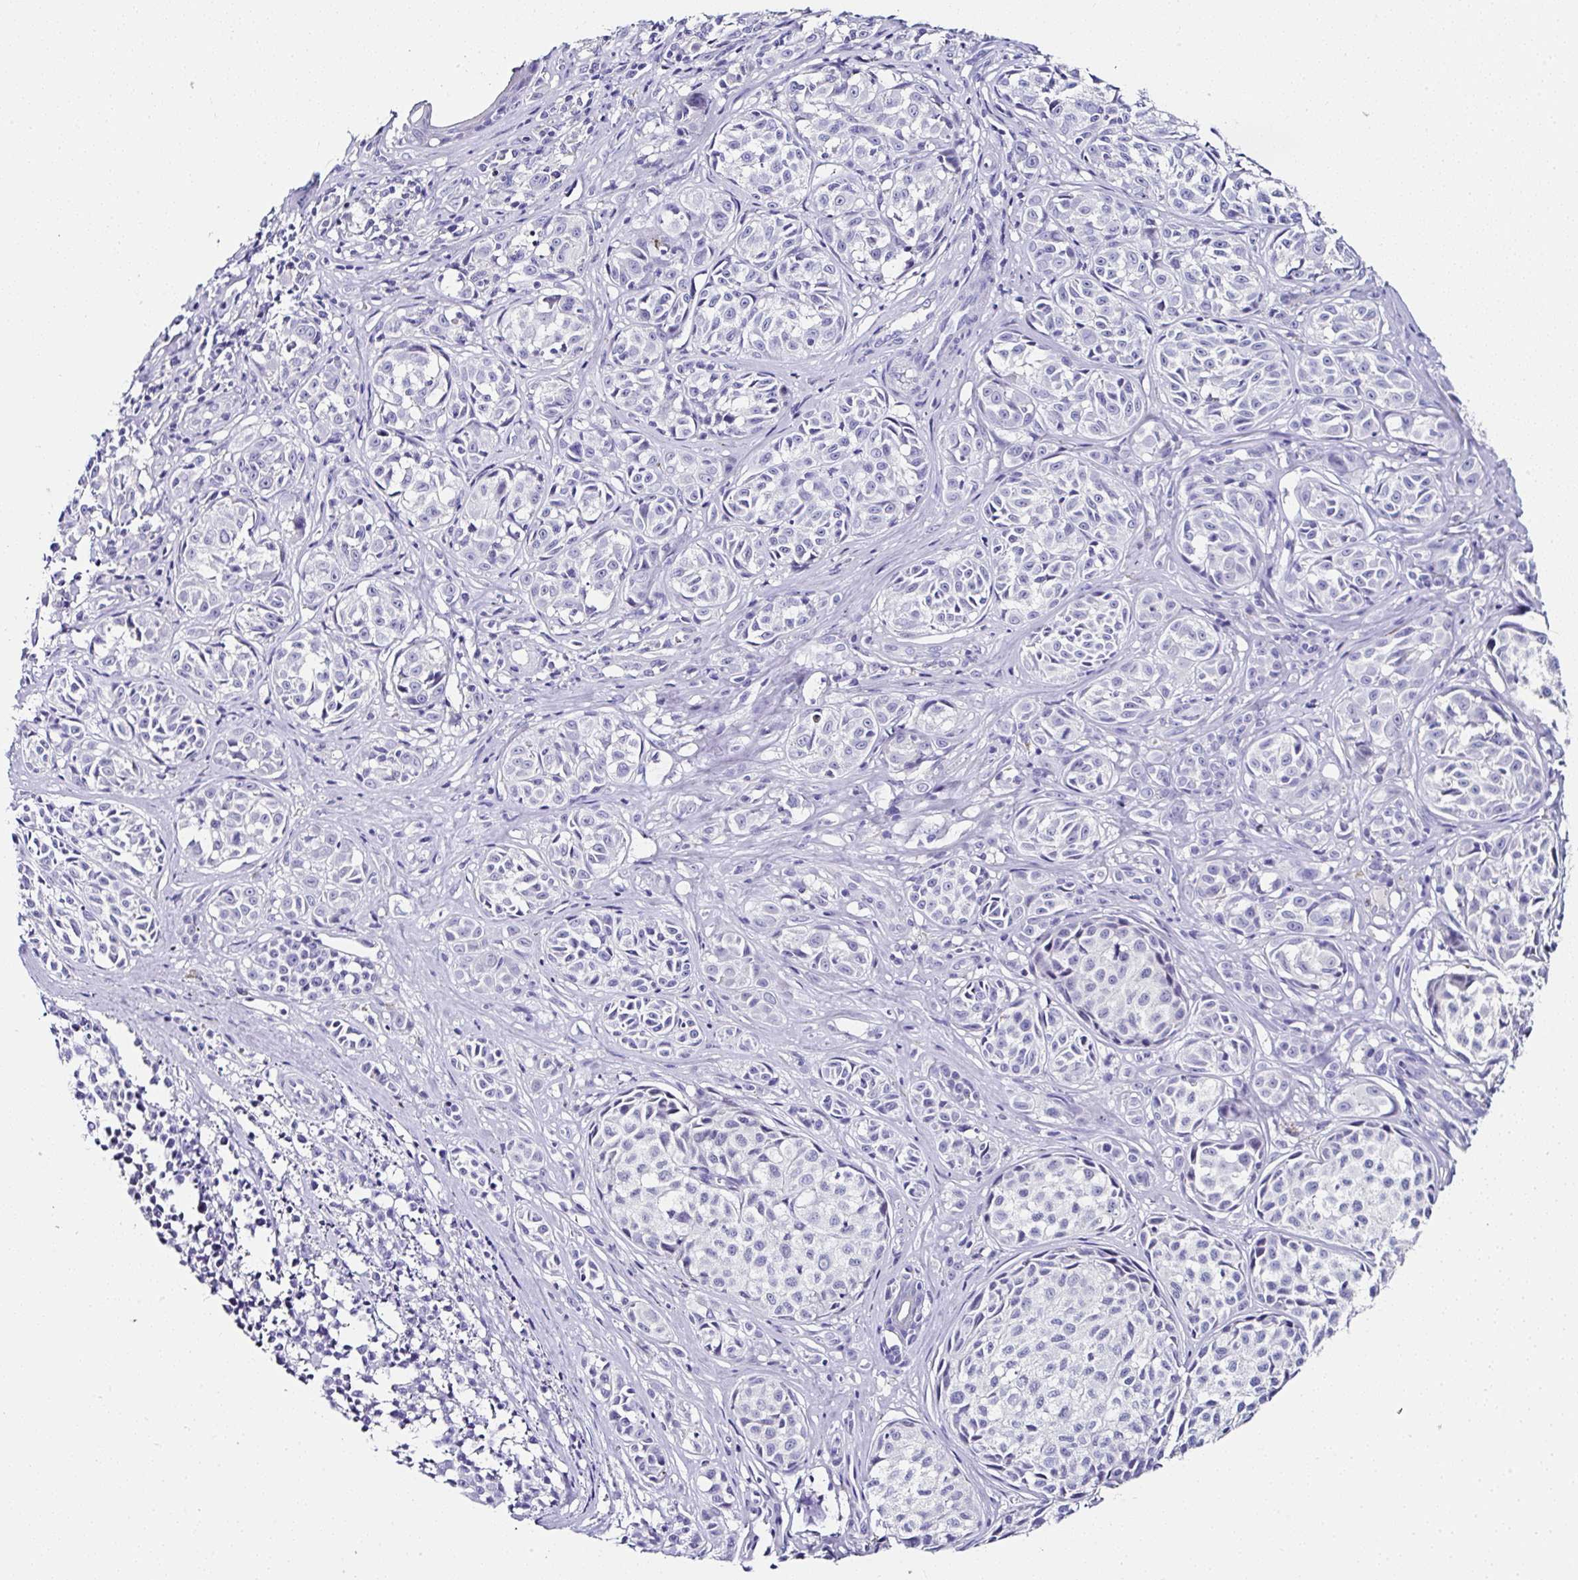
{"staining": {"intensity": "negative", "quantity": "none", "location": "none"}, "tissue": "melanoma", "cell_type": "Tumor cells", "image_type": "cancer", "snomed": [{"axis": "morphology", "description": "Malignant melanoma, NOS"}, {"axis": "topography", "description": "Skin"}], "caption": "A histopathology image of human malignant melanoma is negative for staining in tumor cells.", "gene": "UGT3A1", "patient": {"sex": "female", "age": 35}}